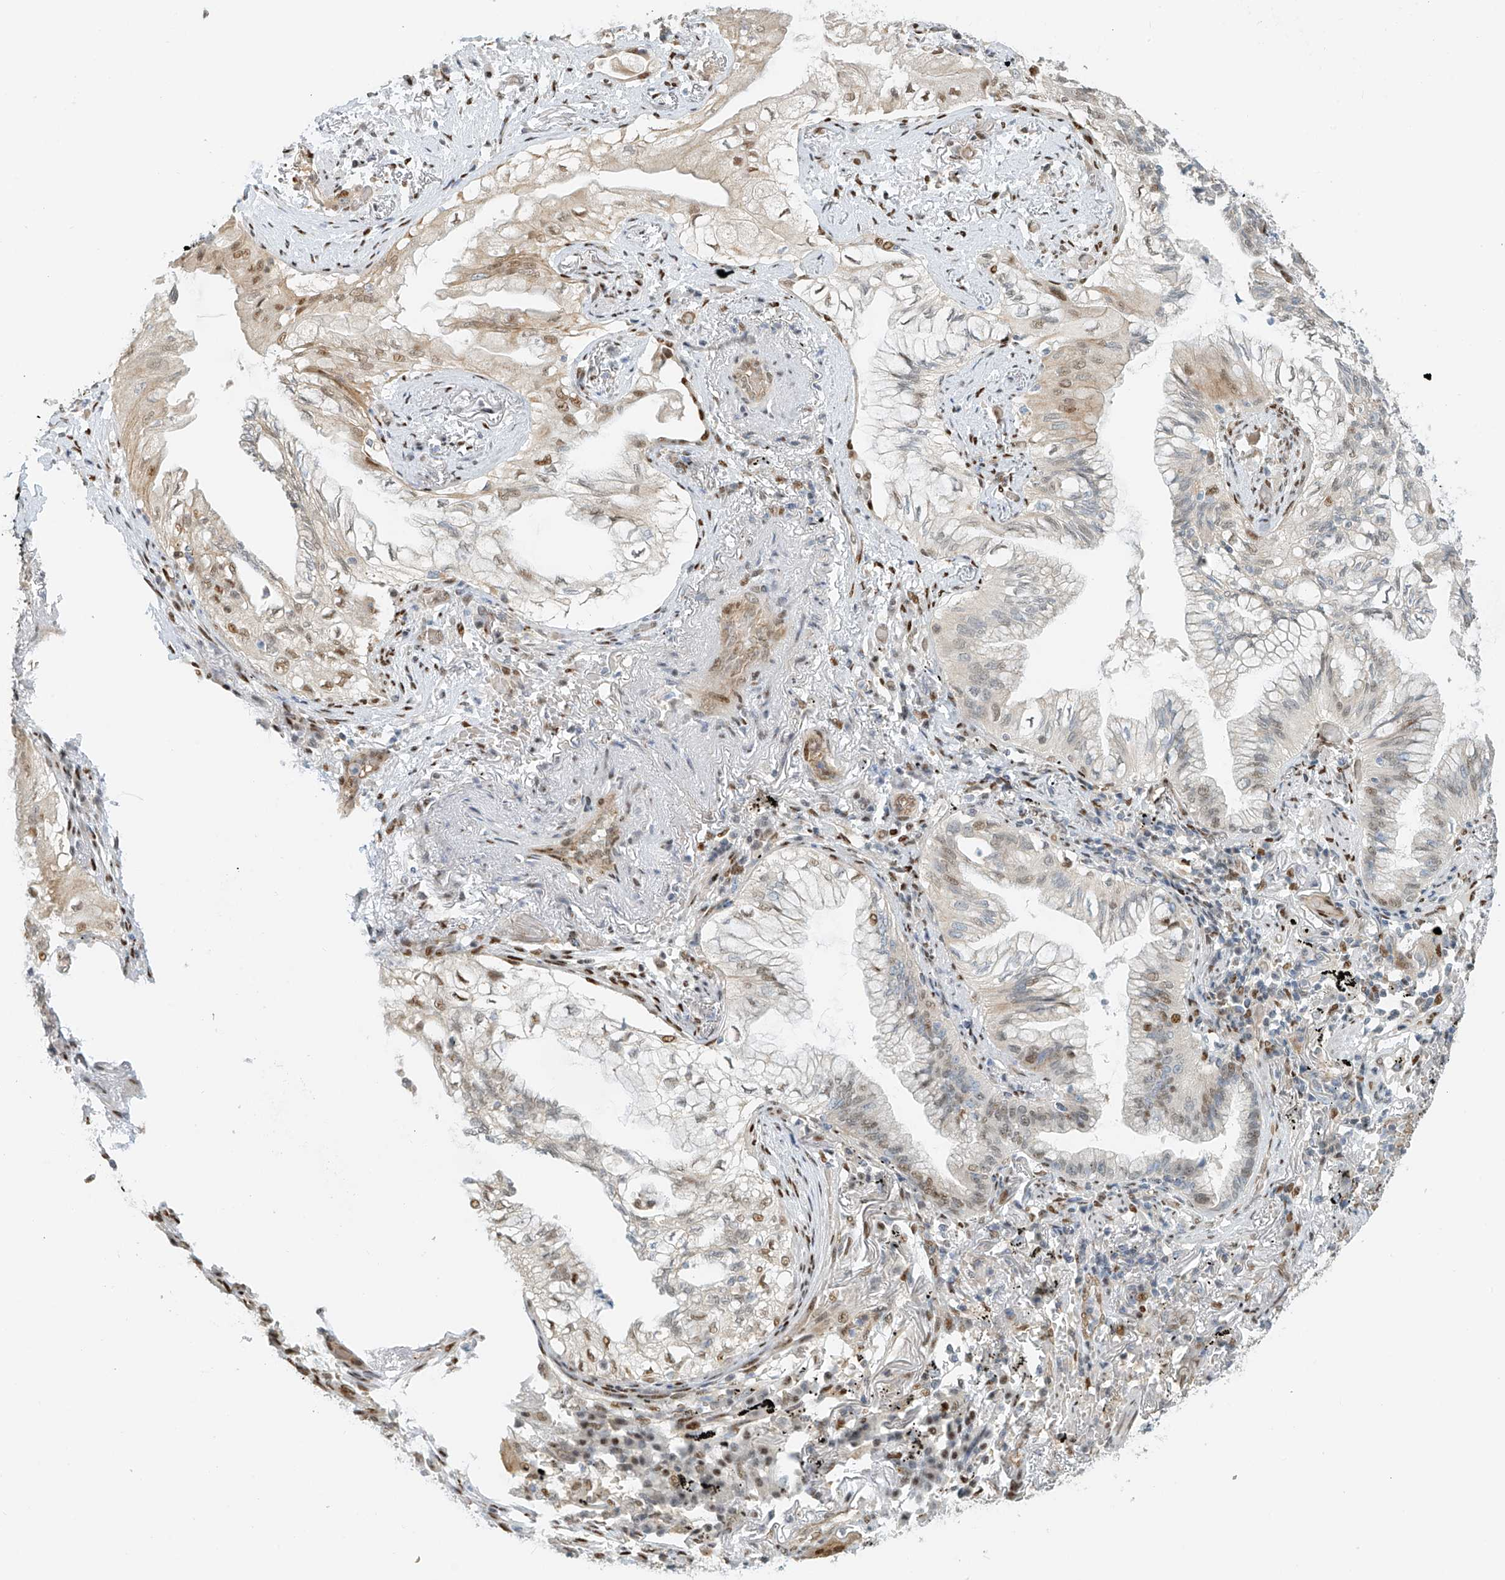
{"staining": {"intensity": "moderate", "quantity": "<25%", "location": "nuclear"}, "tissue": "lung cancer", "cell_type": "Tumor cells", "image_type": "cancer", "snomed": [{"axis": "morphology", "description": "Adenocarcinoma, NOS"}, {"axis": "topography", "description": "Lung"}], "caption": "Protein staining of lung cancer tissue displays moderate nuclear expression in about <25% of tumor cells.", "gene": "ZNF514", "patient": {"sex": "female", "age": 70}}